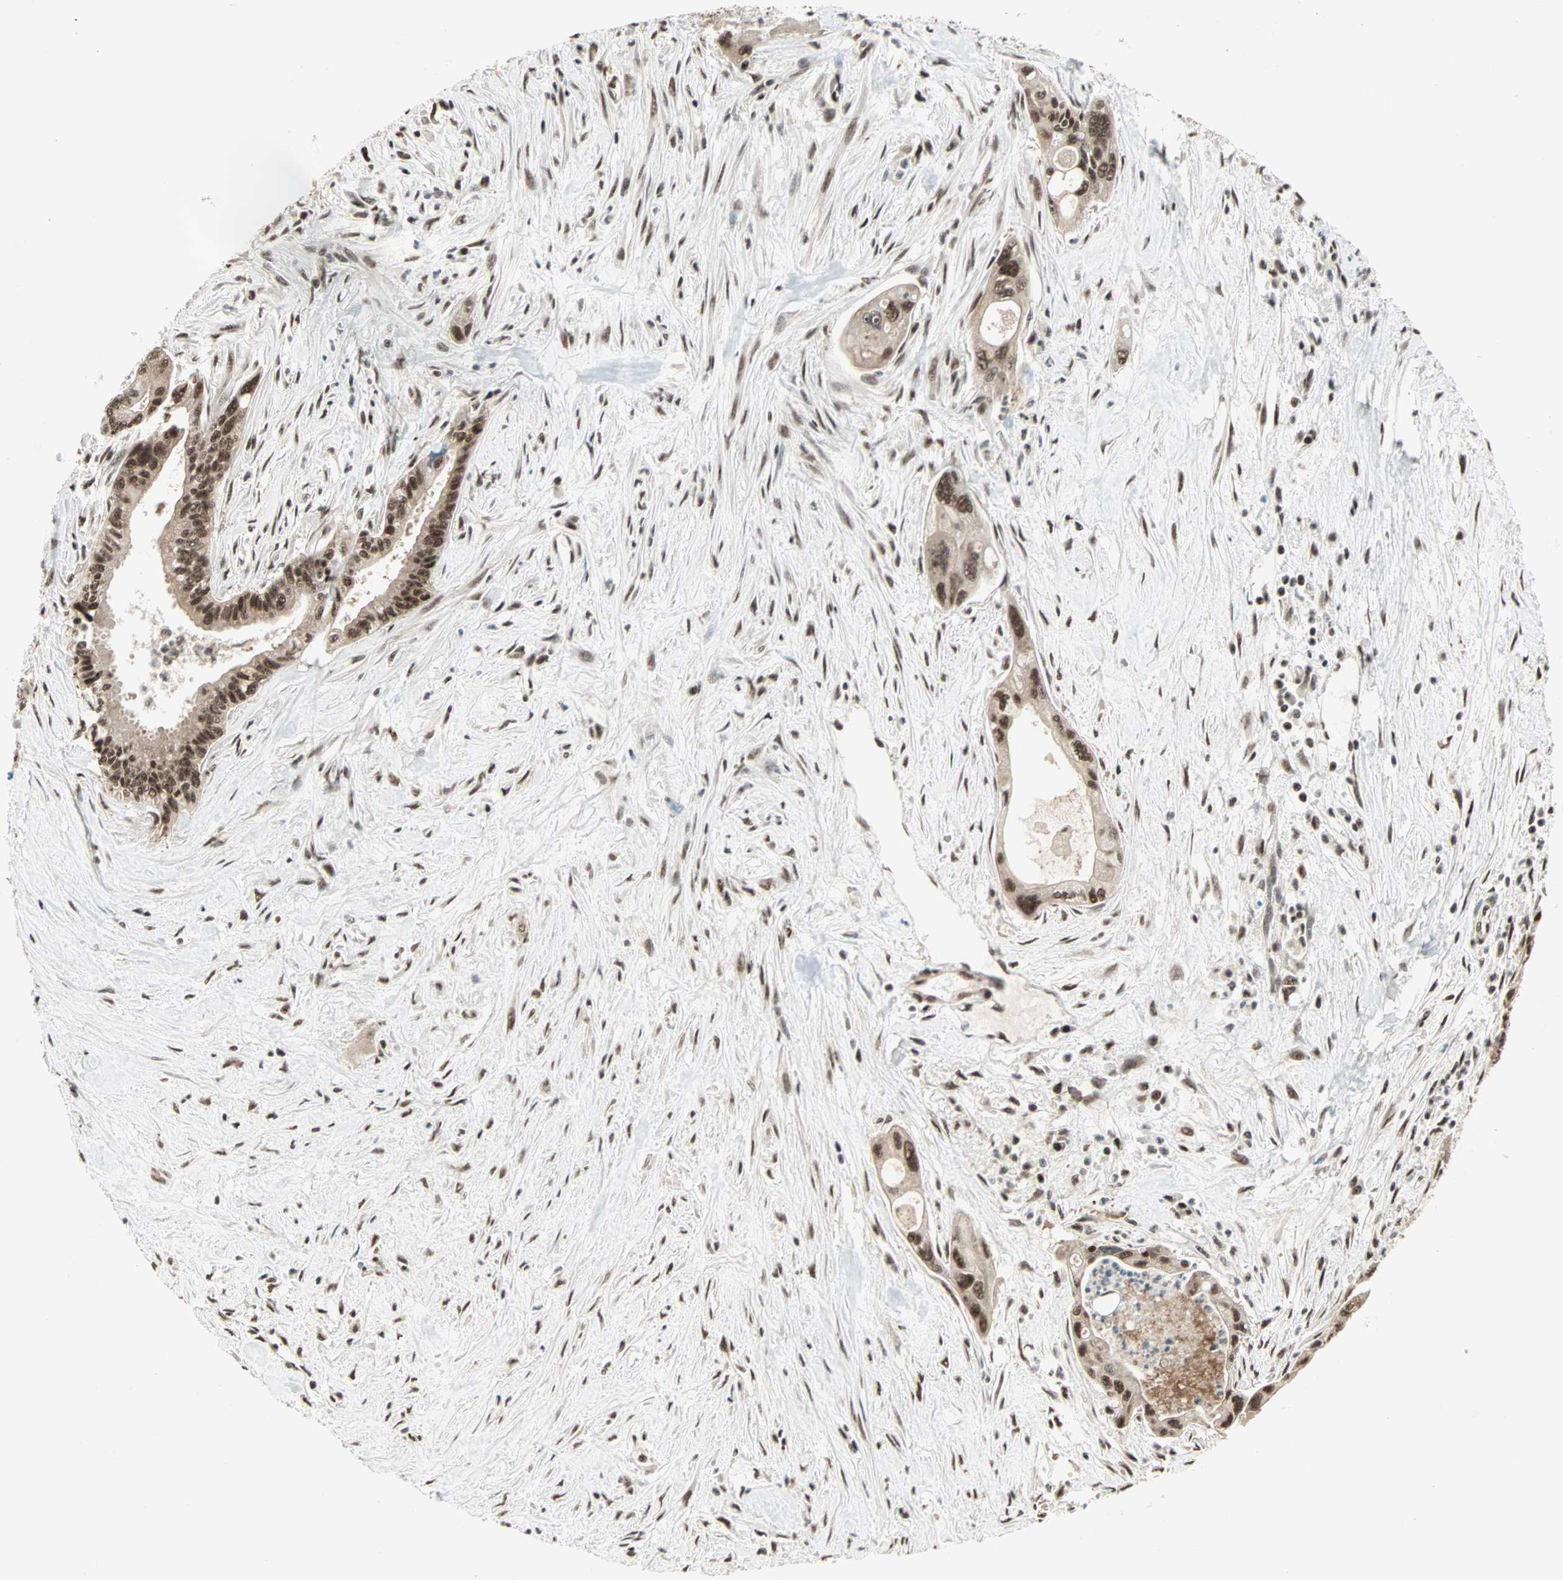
{"staining": {"intensity": "strong", "quantity": ">75%", "location": "cytoplasmic/membranous,nuclear"}, "tissue": "pancreatic cancer", "cell_type": "Tumor cells", "image_type": "cancer", "snomed": [{"axis": "morphology", "description": "Adenocarcinoma, NOS"}, {"axis": "topography", "description": "Pancreas"}], "caption": "Pancreatic cancer stained with a brown dye exhibits strong cytoplasmic/membranous and nuclear positive expression in approximately >75% of tumor cells.", "gene": "ZNF44", "patient": {"sex": "male", "age": 70}}